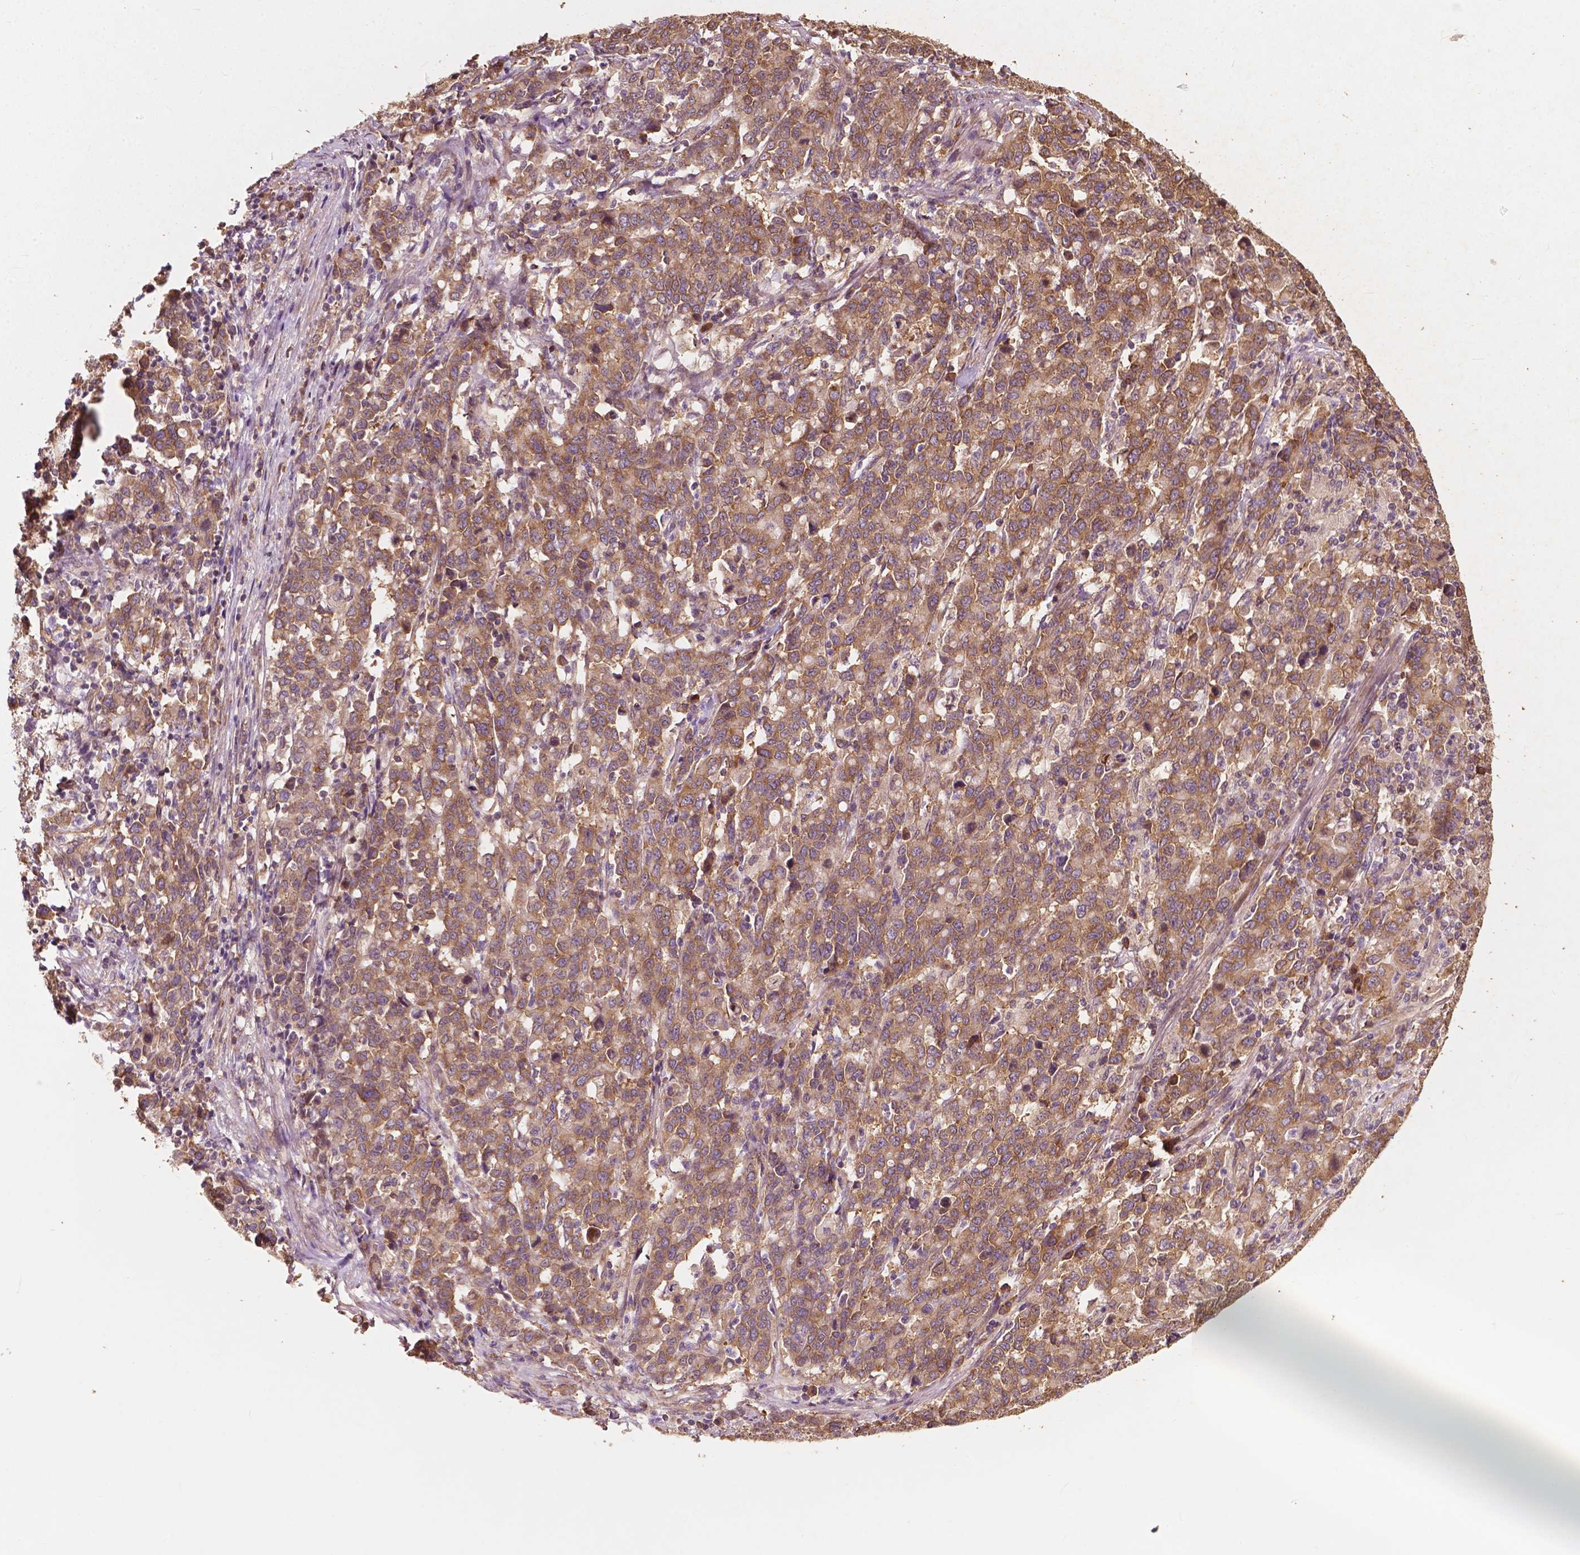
{"staining": {"intensity": "moderate", "quantity": ">75%", "location": "cytoplasmic/membranous"}, "tissue": "stomach cancer", "cell_type": "Tumor cells", "image_type": "cancer", "snomed": [{"axis": "morphology", "description": "Adenocarcinoma, NOS"}, {"axis": "topography", "description": "Stomach, upper"}], "caption": "Immunohistochemical staining of human stomach adenocarcinoma exhibits medium levels of moderate cytoplasmic/membranous protein expression in approximately >75% of tumor cells.", "gene": "G3BP1", "patient": {"sex": "male", "age": 69}}